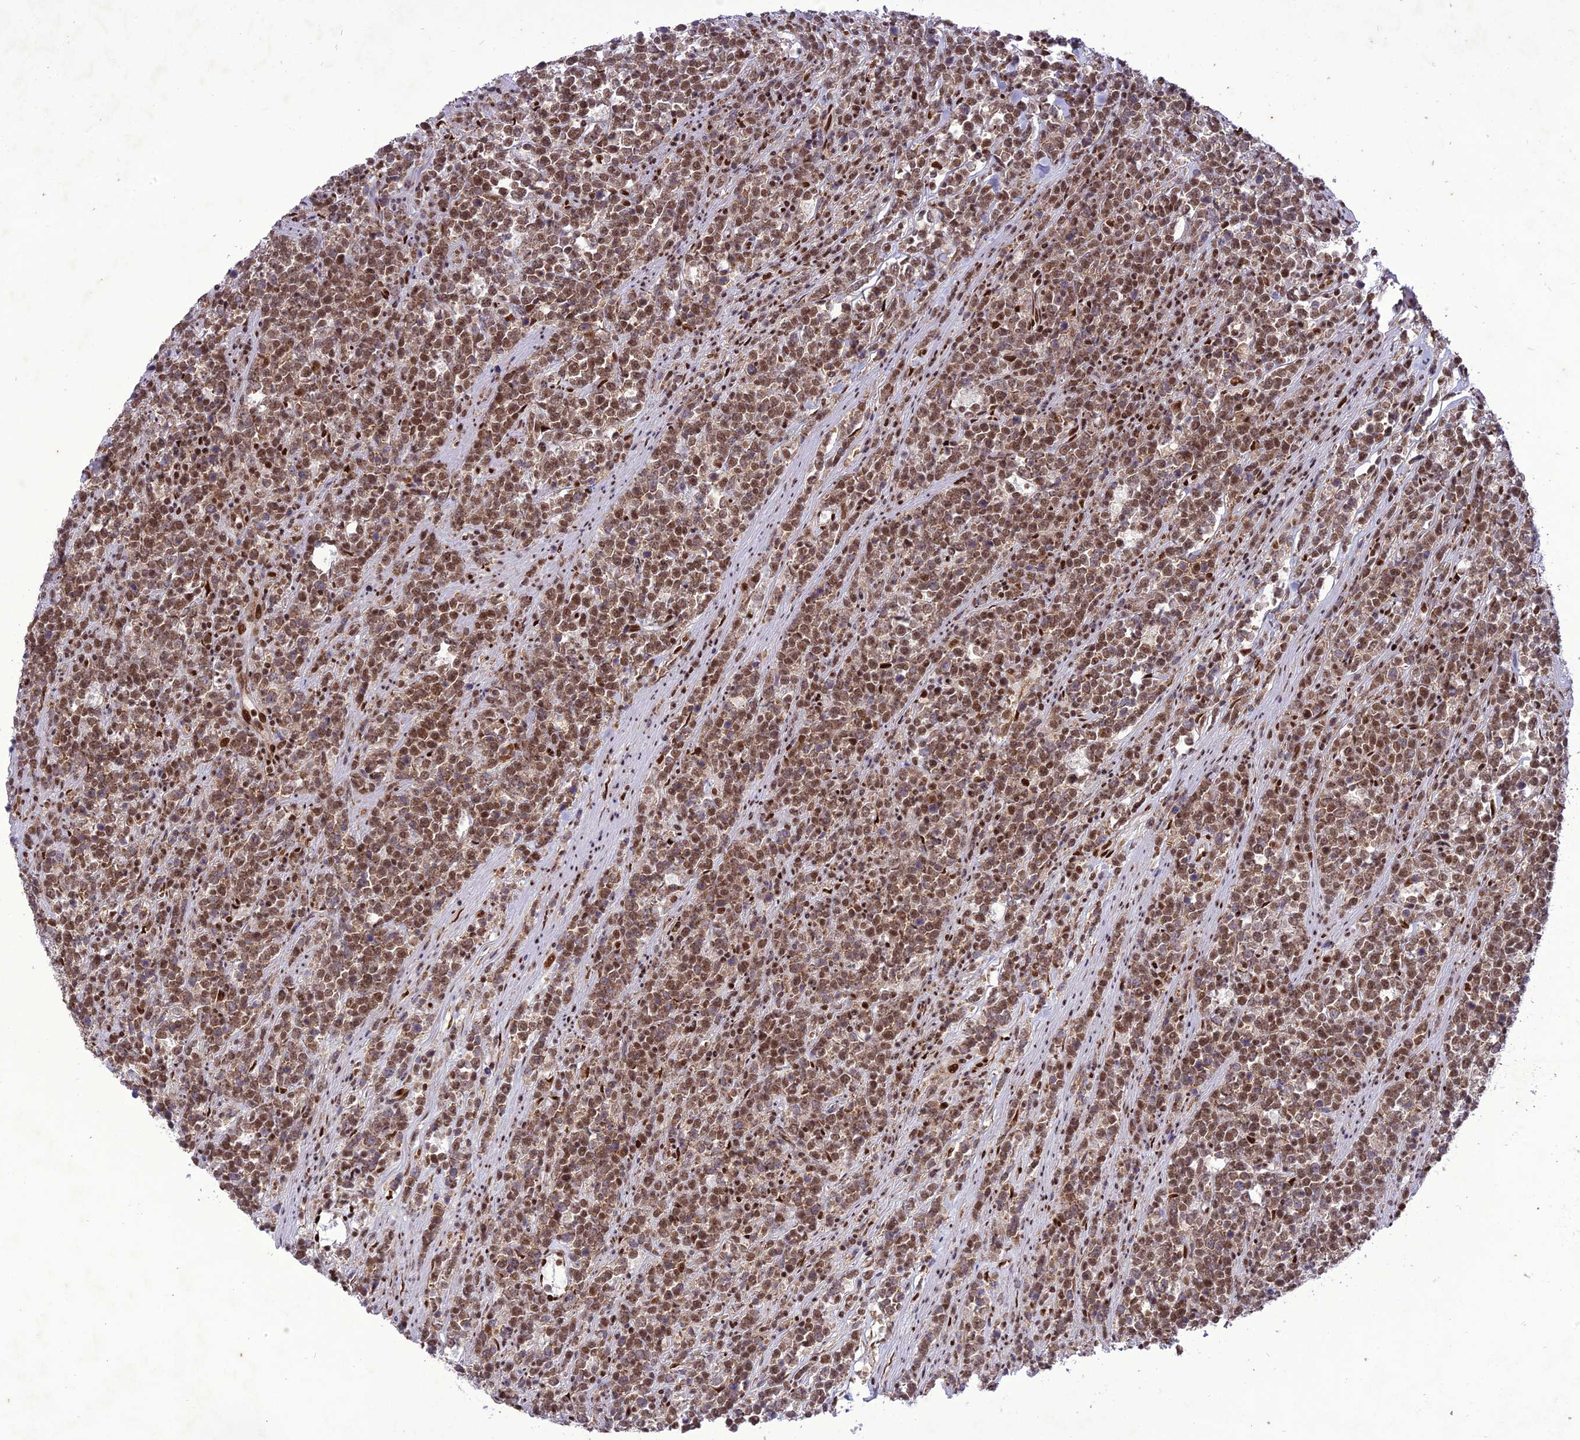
{"staining": {"intensity": "moderate", "quantity": ">75%", "location": "nuclear"}, "tissue": "lymphoma", "cell_type": "Tumor cells", "image_type": "cancer", "snomed": [{"axis": "morphology", "description": "Malignant lymphoma, non-Hodgkin's type, High grade"}, {"axis": "topography", "description": "Small intestine"}], "caption": "Lymphoma stained with a protein marker exhibits moderate staining in tumor cells.", "gene": "DDX1", "patient": {"sex": "male", "age": 8}}